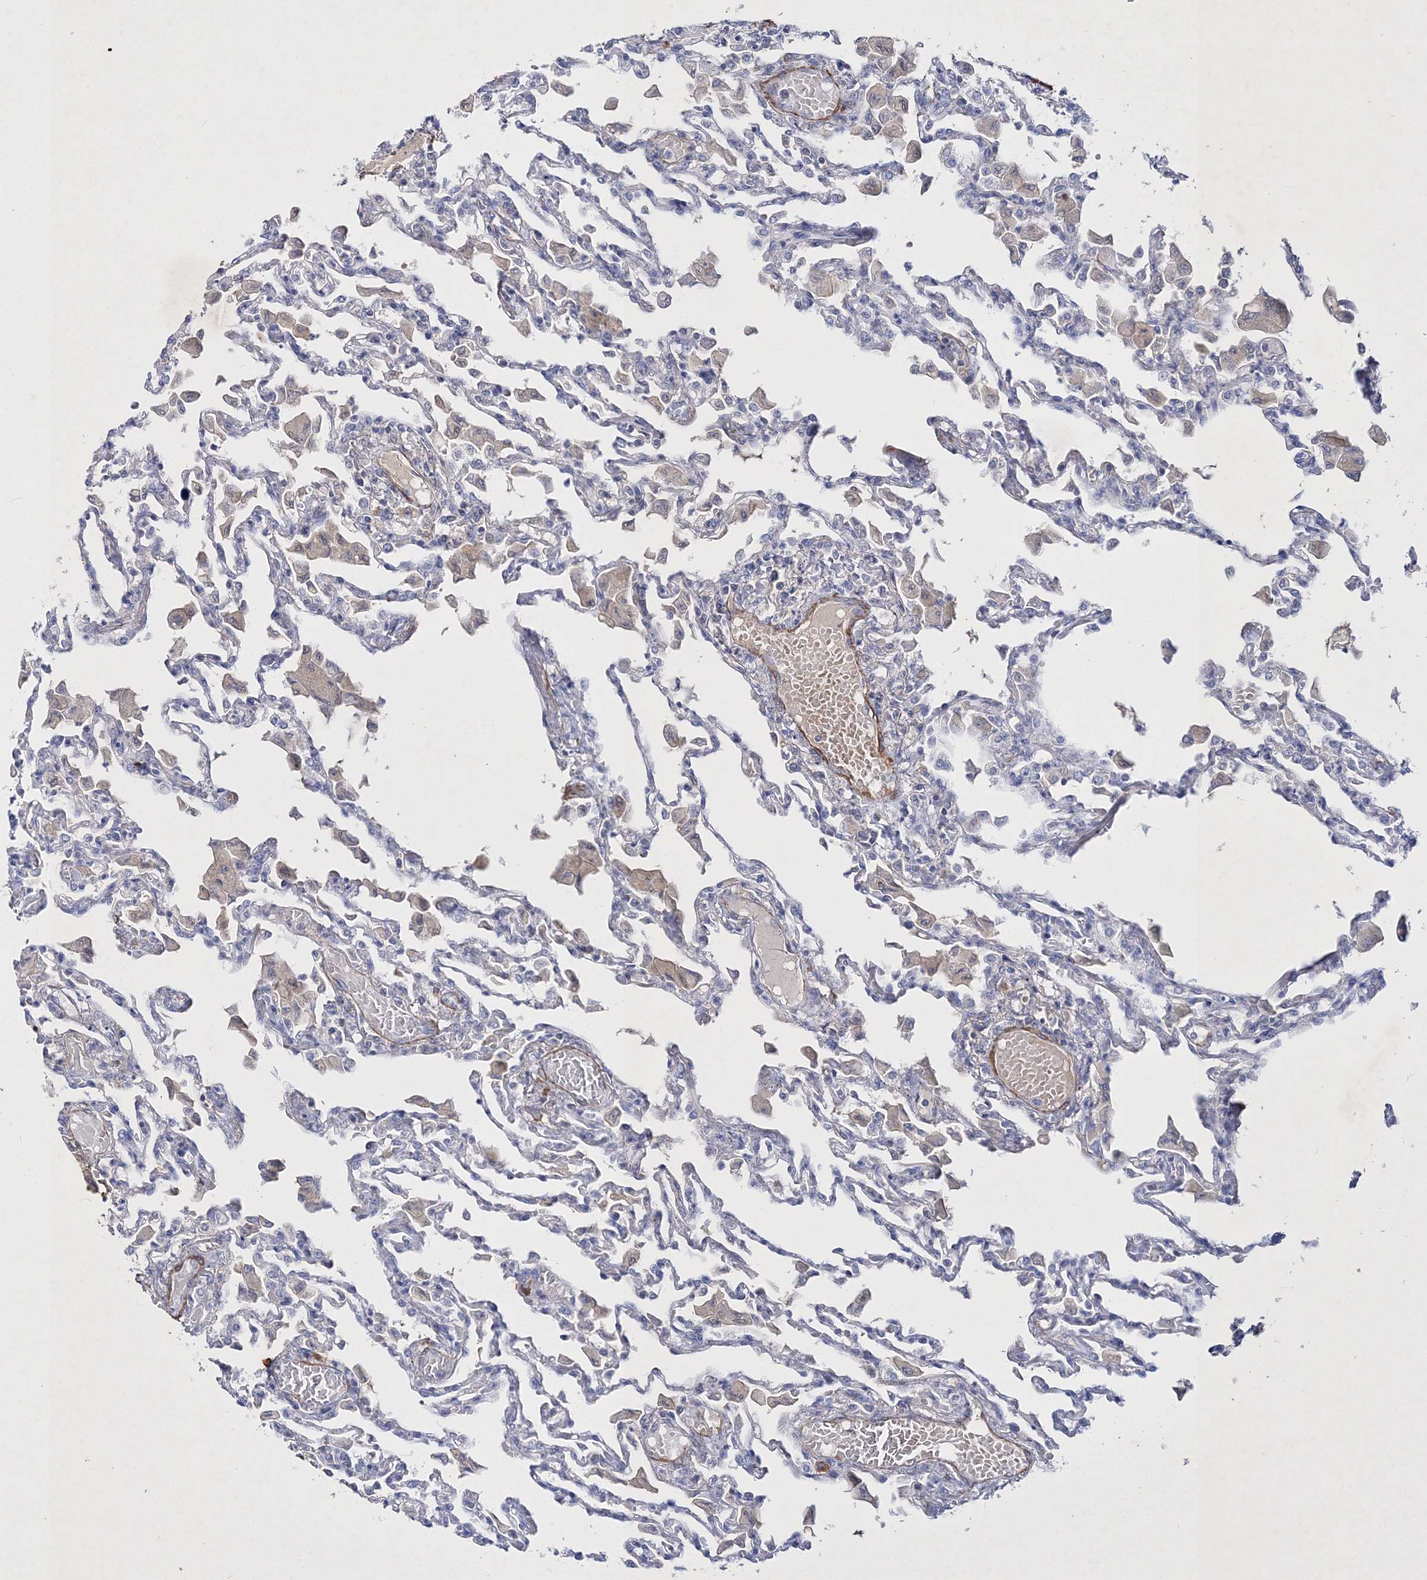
{"staining": {"intensity": "negative", "quantity": "none", "location": "none"}, "tissue": "lung", "cell_type": "Alveolar cells", "image_type": "normal", "snomed": [{"axis": "morphology", "description": "Normal tissue, NOS"}, {"axis": "topography", "description": "Bronchus"}, {"axis": "topography", "description": "Lung"}], "caption": "The histopathology image reveals no staining of alveolar cells in normal lung. (DAB IHC with hematoxylin counter stain).", "gene": "RTN2", "patient": {"sex": "female", "age": 49}}